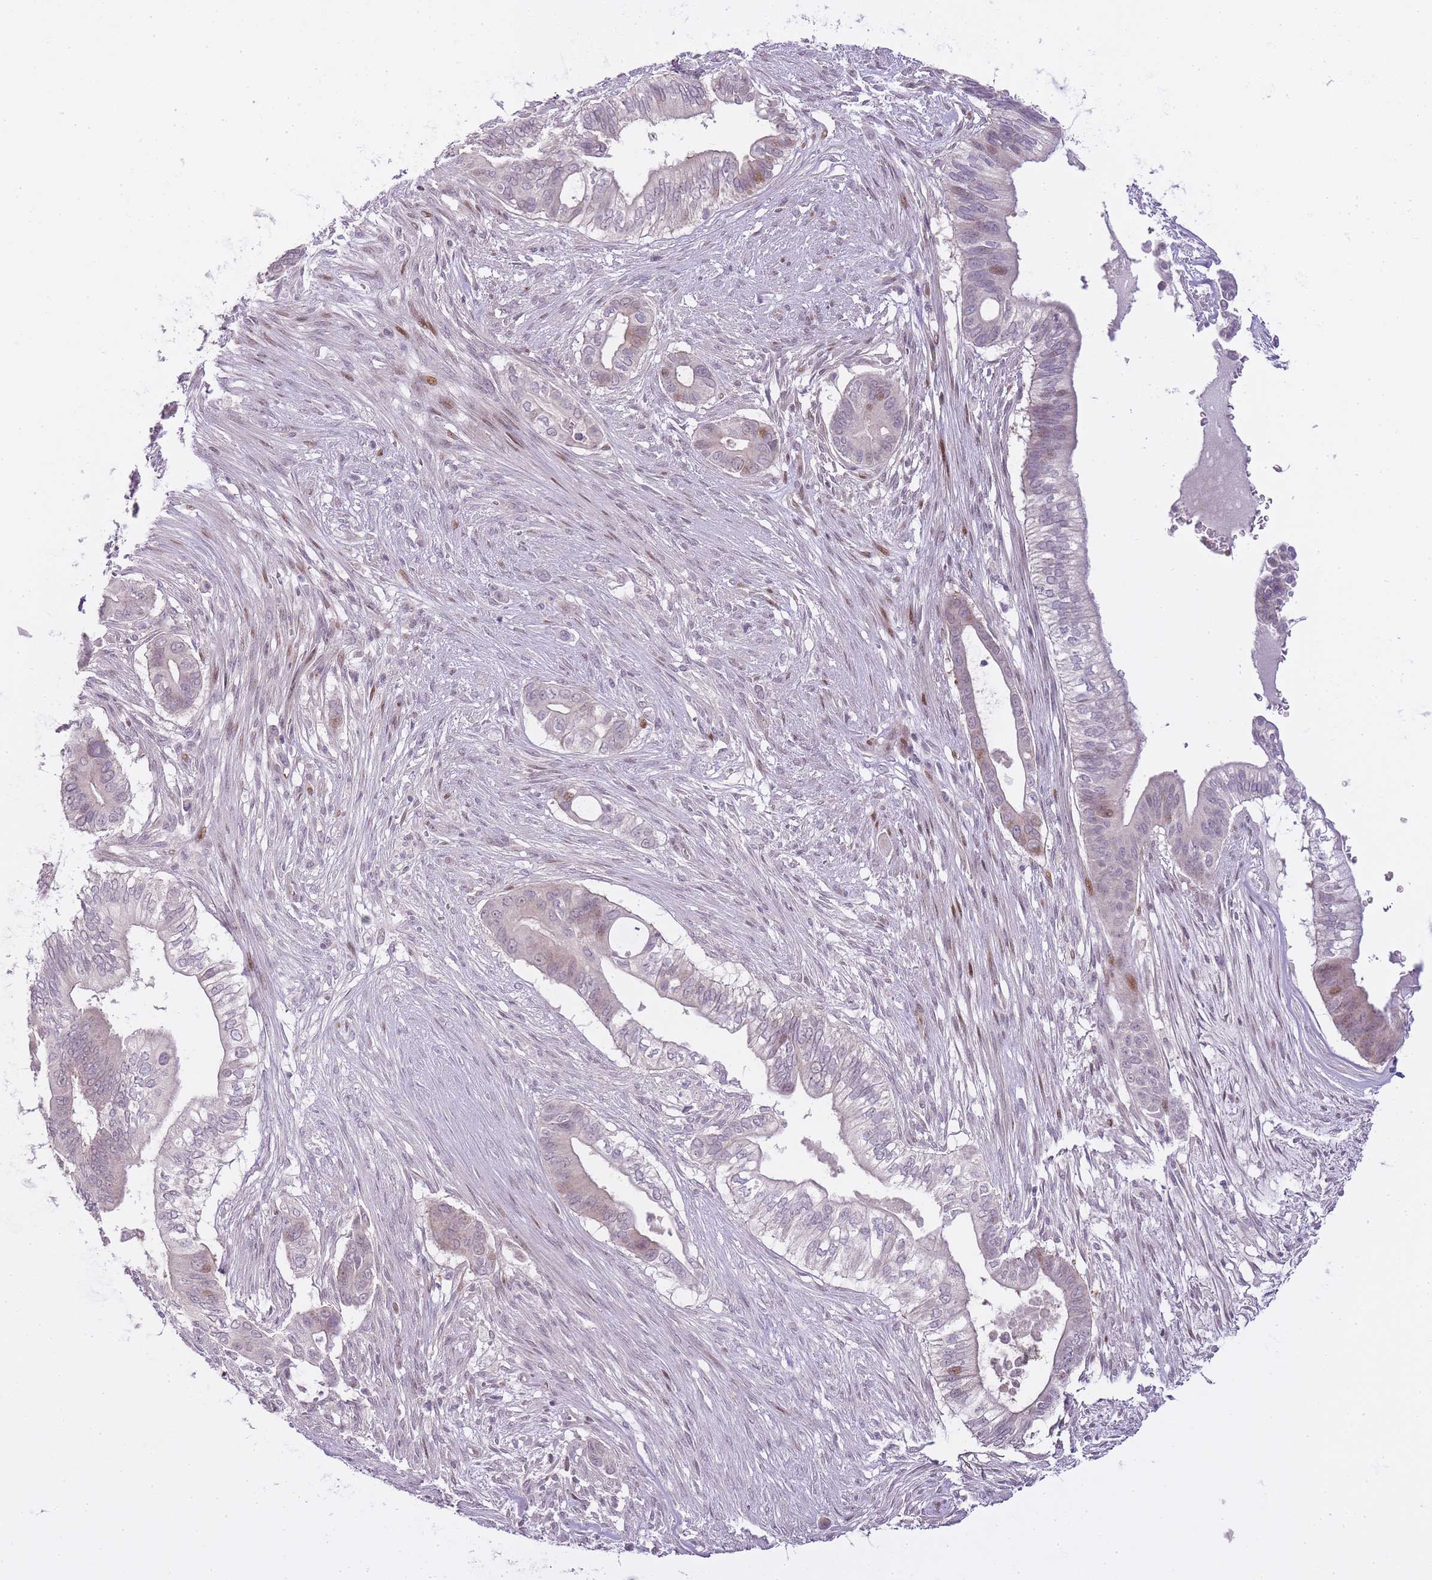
{"staining": {"intensity": "moderate", "quantity": "<25%", "location": "nuclear"}, "tissue": "pancreatic cancer", "cell_type": "Tumor cells", "image_type": "cancer", "snomed": [{"axis": "morphology", "description": "Adenocarcinoma, NOS"}, {"axis": "topography", "description": "Pancreas"}], "caption": "Tumor cells demonstrate moderate nuclear positivity in approximately <25% of cells in adenocarcinoma (pancreatic).", "gene": "OGG1", "patient": {"sex": "male", "age": 68}}